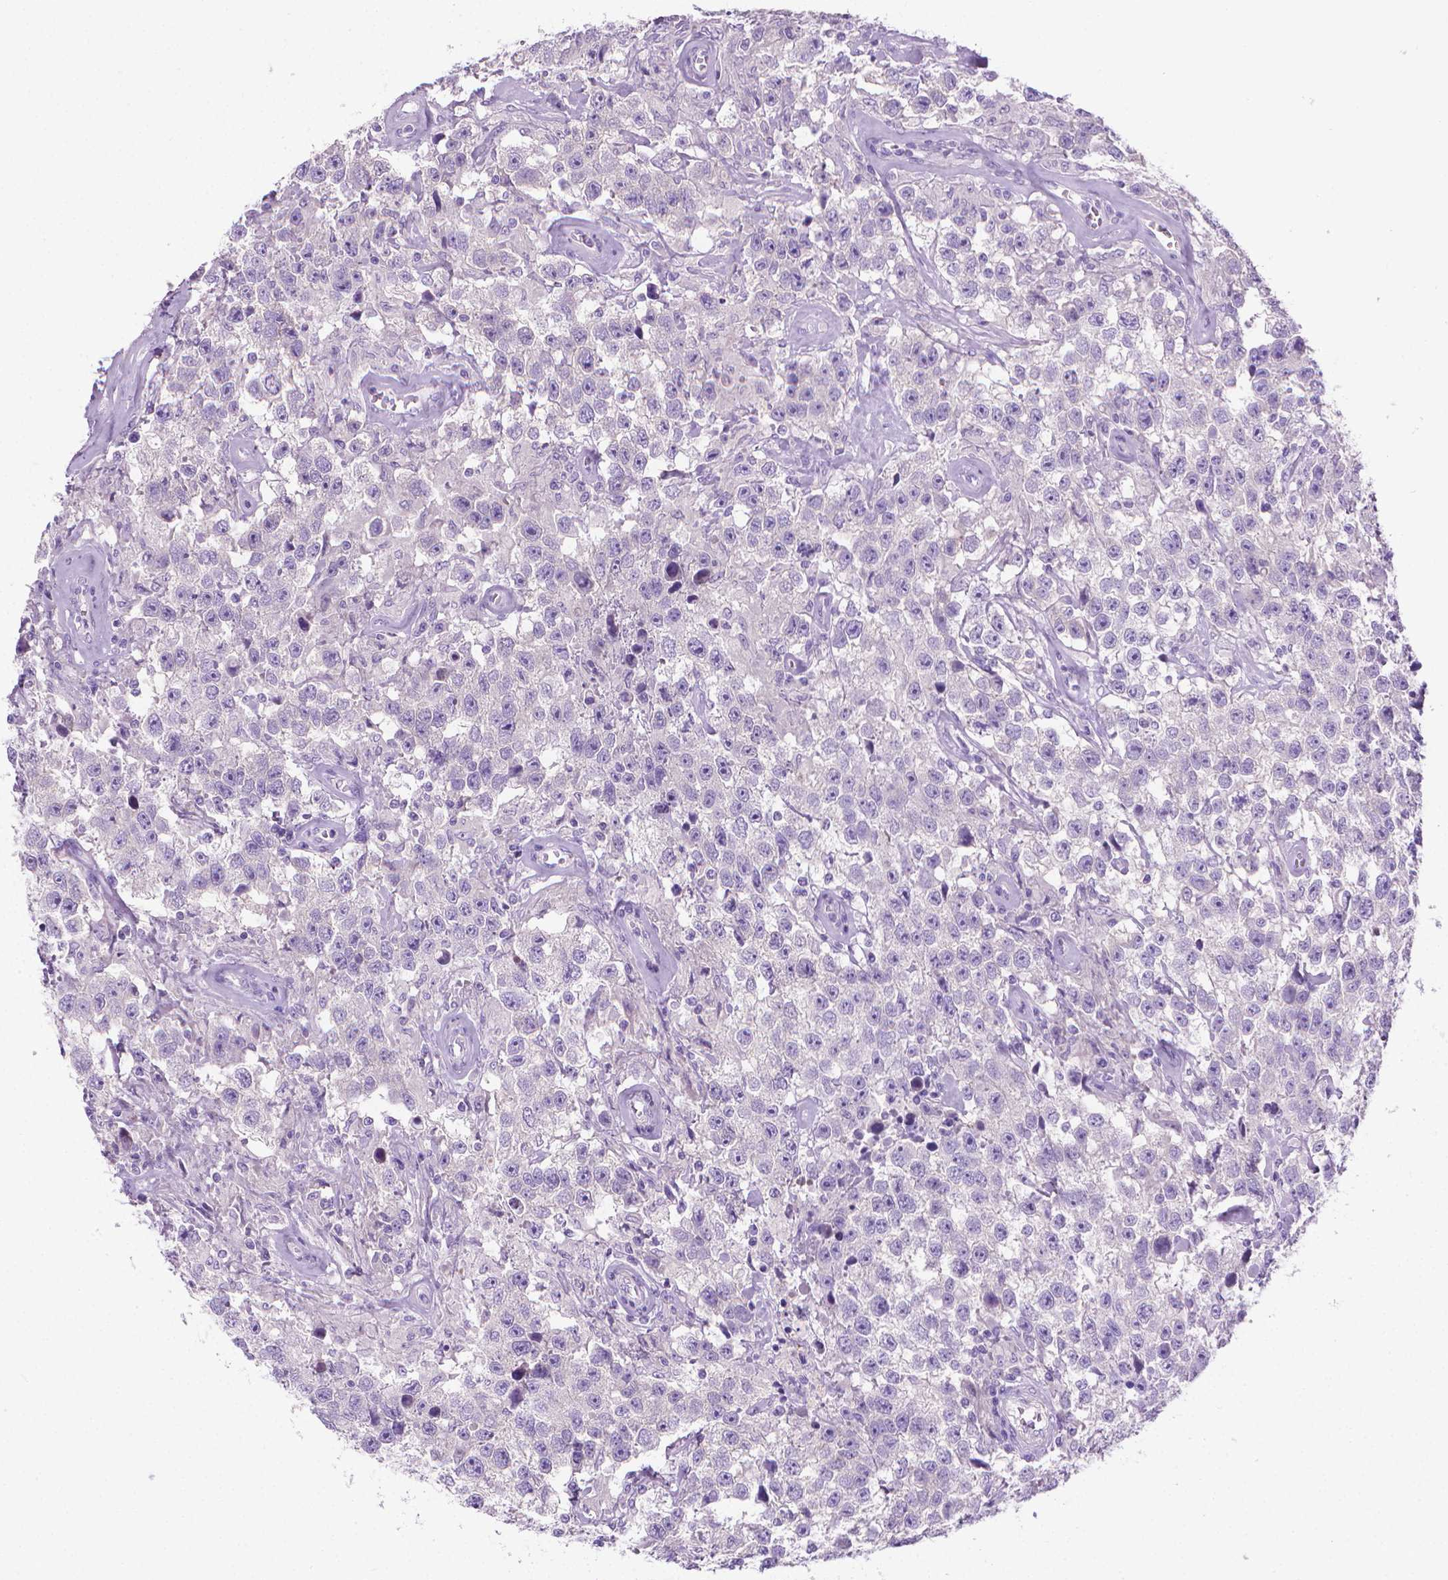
{"staining": {"intensity": "negative", "quantity": "none", "location": "none"}, "tissue": "testis cancer", "cell_type": "Tumor cells", "image_type": "cancer", "snomed": [{"axis": "morphology", "description": "Seminoma, NOS"}, {"axis": "topography", "description": "Testis"}], "caption": "This is an IHC photomicrograph of testis seminoma. There is no positivity in tumor cells.", "gene": "FASN", "patient": {"sex": "male", "age": 43}}